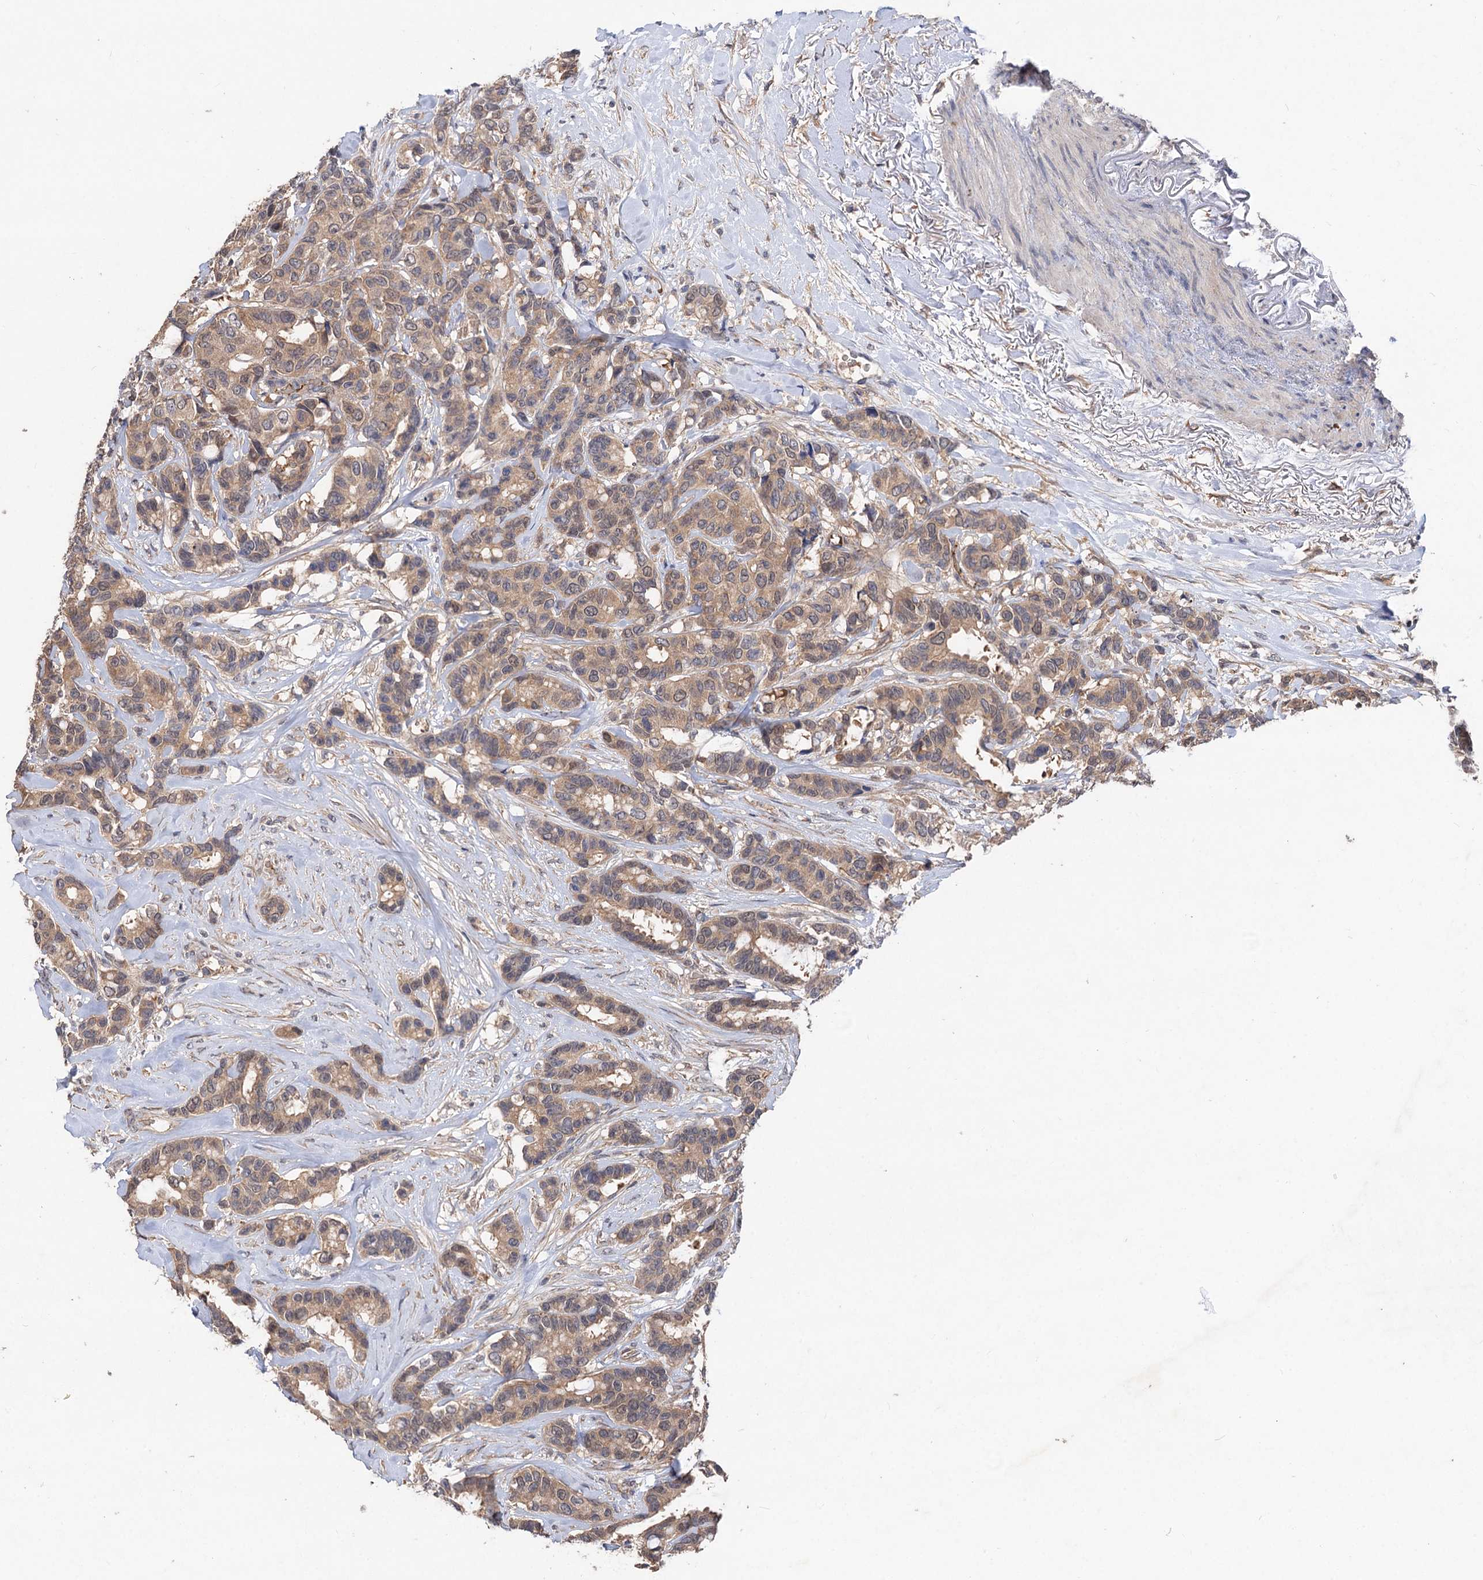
{"staining": {"intensity": "moderate", "quantity": ">75%", "location": "cytoplasmic/membranous,nuclear"}, "tissue": "breast cancer", "cell_type": "Tumor cells", "image_type": "cancer", "snomed": [{"axis": "morphology", "description": "Duct carcinoma"}, {"axis": "topography", "description": "Breast"}], "caption": "Tumor cells exhibit moderate cytoplasmic/membranous and nuclear expression in approximately >75% of cells in infiltrating ductal carcinoma (breast).", "gene": "NUDCD2", "patient": {"sex": "female", "age": 87}}